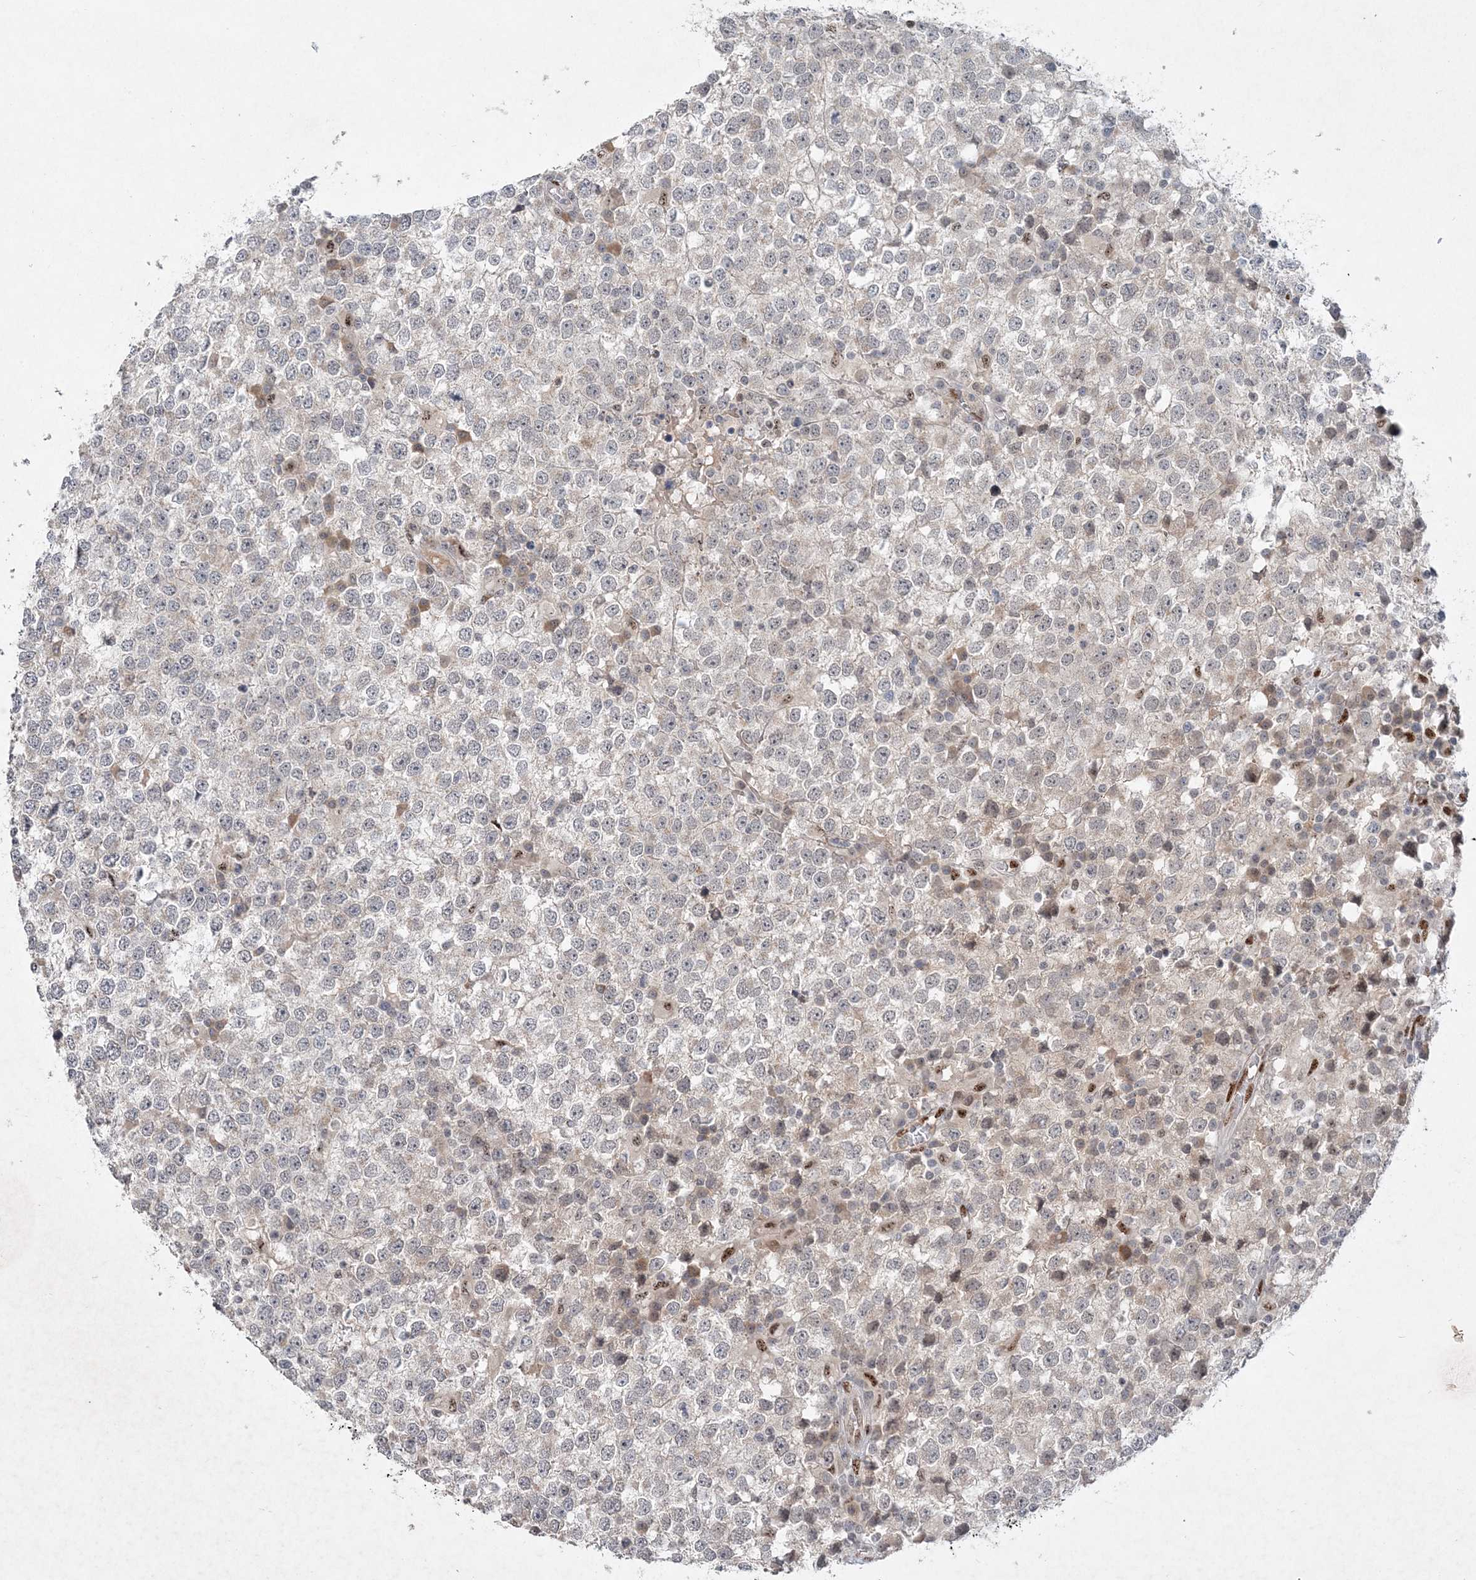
{"staining": {"intensity": "negative", "quantity": "none", "location": "none"}, "tissue": "testis cancer", "cell_type": "Tumor cells", "image_type": "cancer", "snomed": [{"axis": "morphology", "description": "Seminoma, NOS"}, {"axis": "topography", "description": "Testis"}], "caption": "Tumor cells are negative for brown protein staining in testis seminoma.", "gene": "GIN1", "patient": {"sex": "male", "age": 65}}